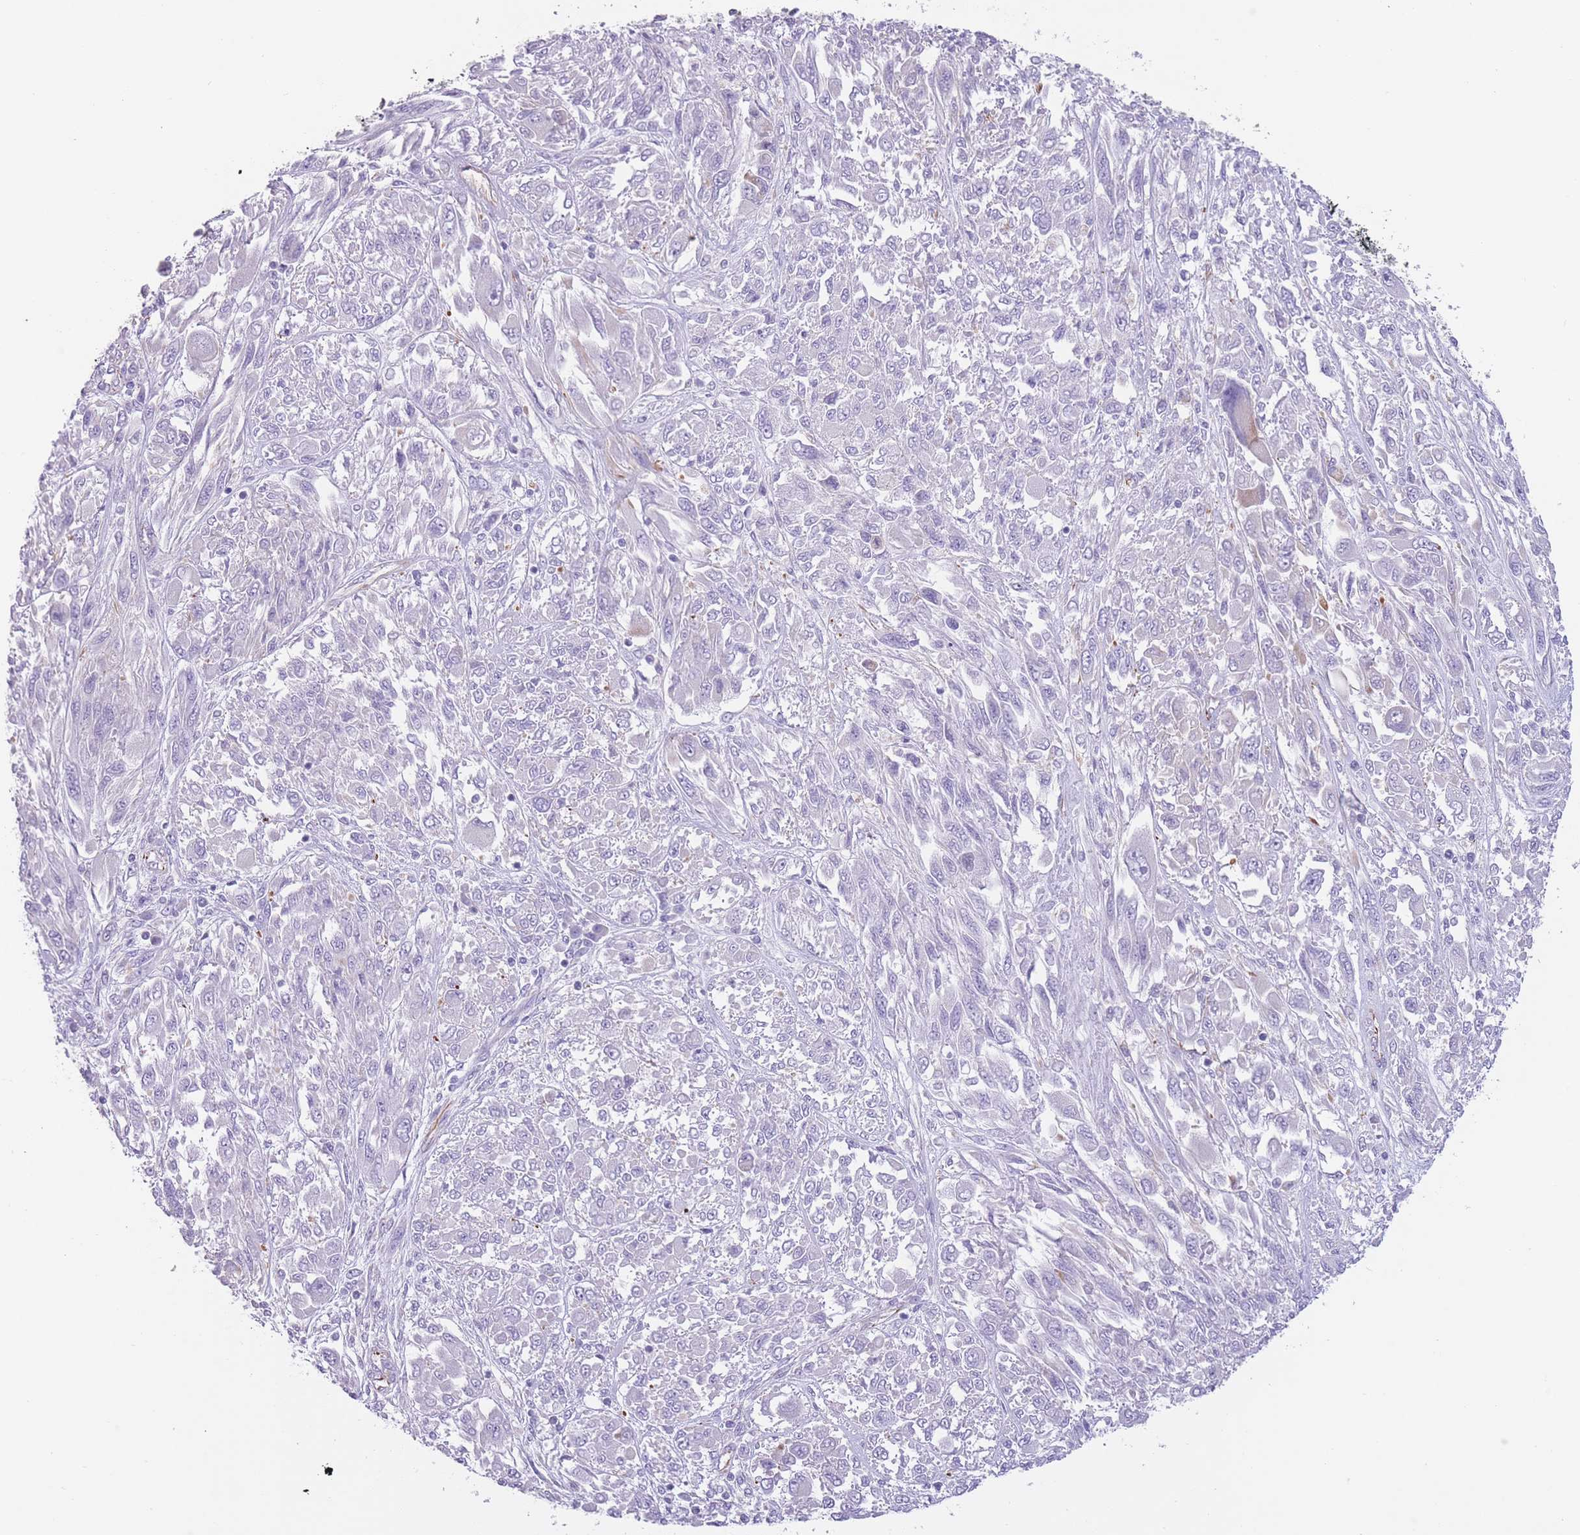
{"staining": {"intensity": "negative", "quantity": "none", "location": "none"}, "tissue": "melanoma", "cell_type": "Tumor cells", "image_type": "cancer", "snomed": [{"axis": "morphology", "description": "Malignant melanoma, NOS"}, {"axis": "topography", "description": "Skin"}], "caption": "This micrograph is of melanoma stained with IHC to label a protein in brown with the nuclei are counter-stained blue. There is no expression in tumor cells. (DAB (3,3'-diaminobenzidine) immunohistochemistry with hematoxylin counter stain).", "gene": "PTCD1", "patient": {"sex": "female", "age": 91}}